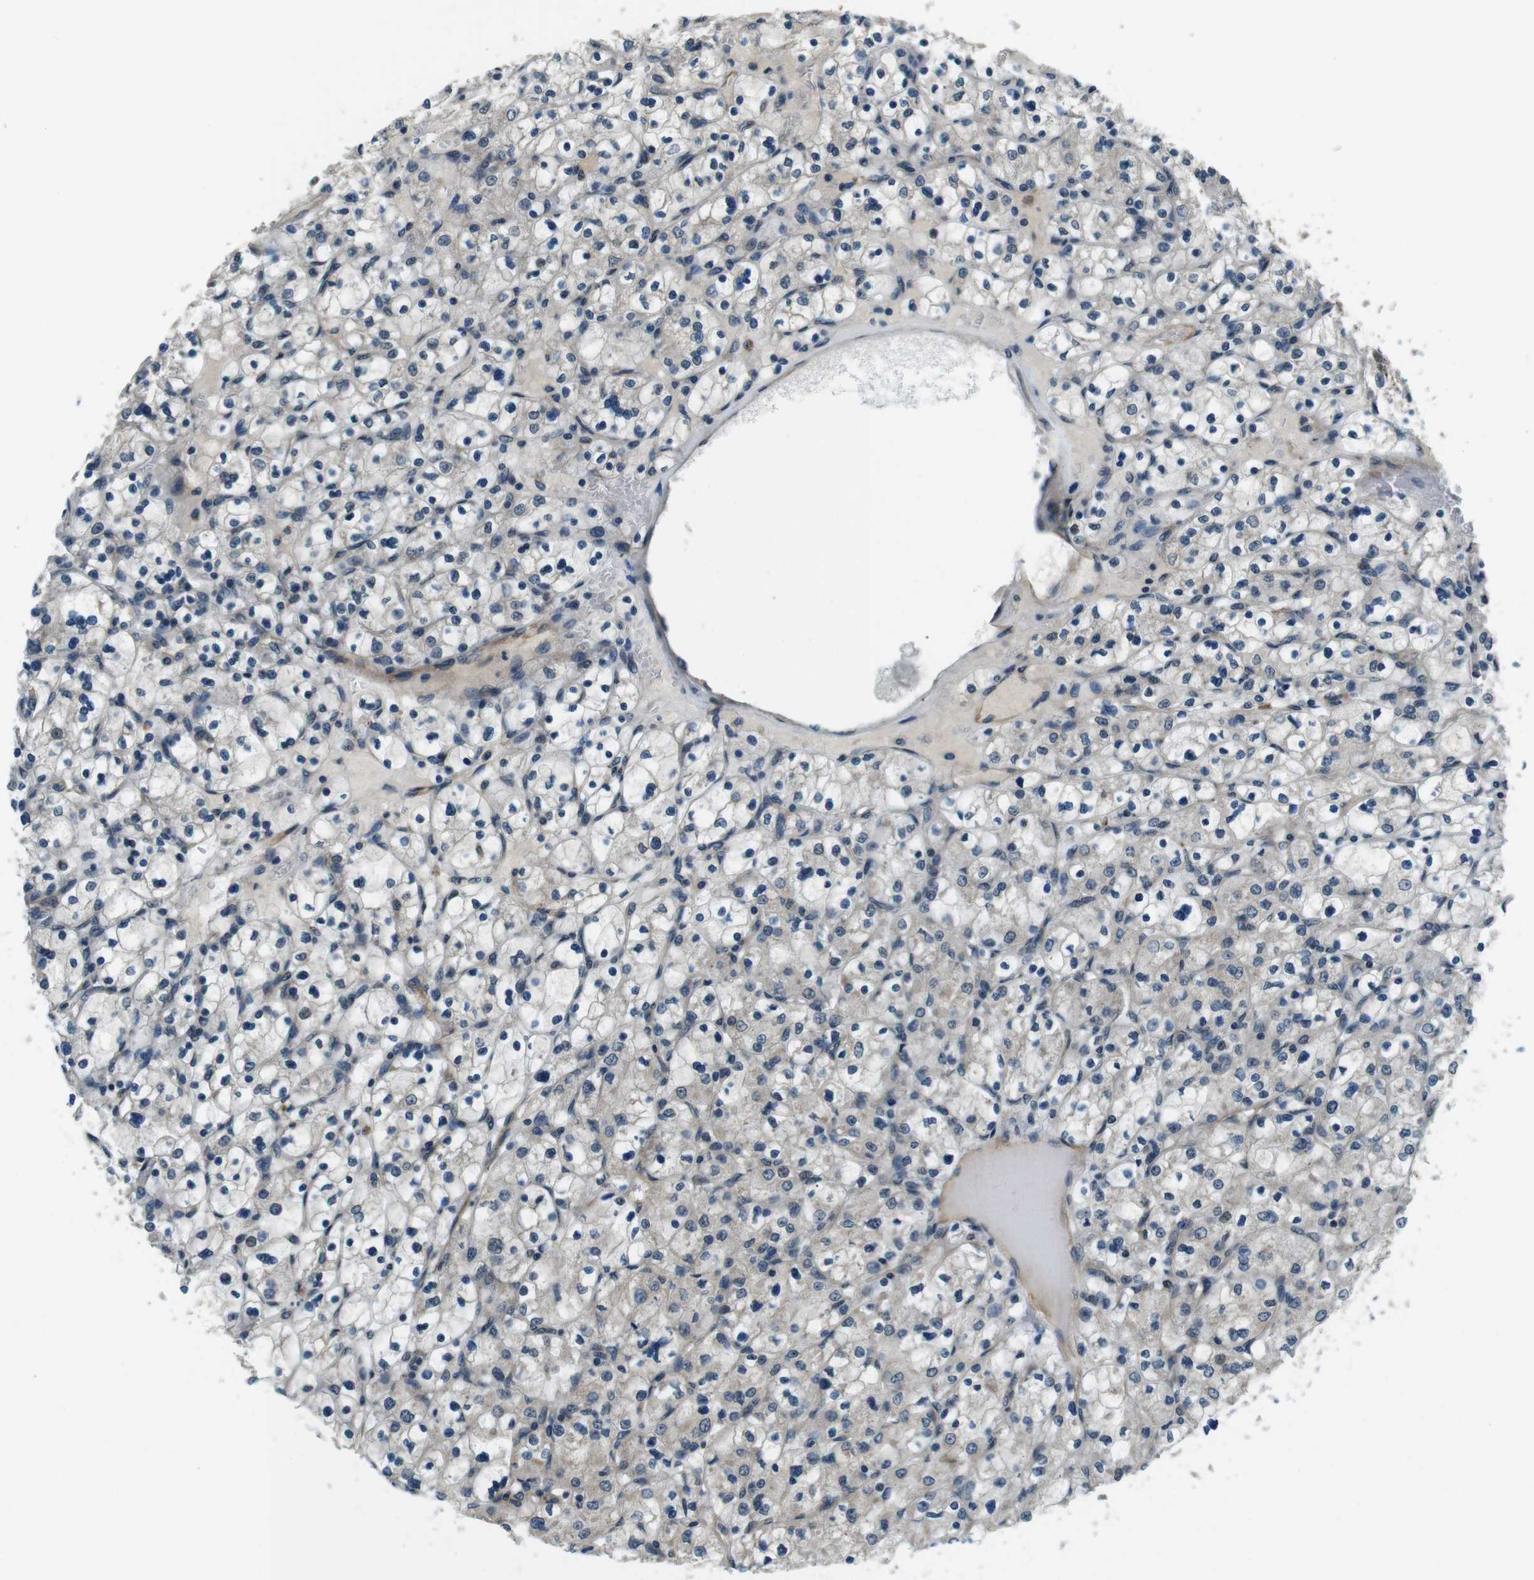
{"staining": {"intensity": "weak", "quantity": "<25%", "location": "cytoplasmic/membranous"}, "tissue": "renal cancer", "cell_type": "Tumor cells", "image_type": "cancer", "snomed": [{"axis": "morphology", "description": "Adenocarcinoma, NOS"}, {"axis": "topography", "description": "Kidney"}], "caption": "Protein analysis of renal cancer exhibits no significant staining in tumor cells. (Immunohistochemistry, brightfield microscopy, high magnification).", "gene": "TIAM2", "patient": {"sex": "female", "age": 83}}